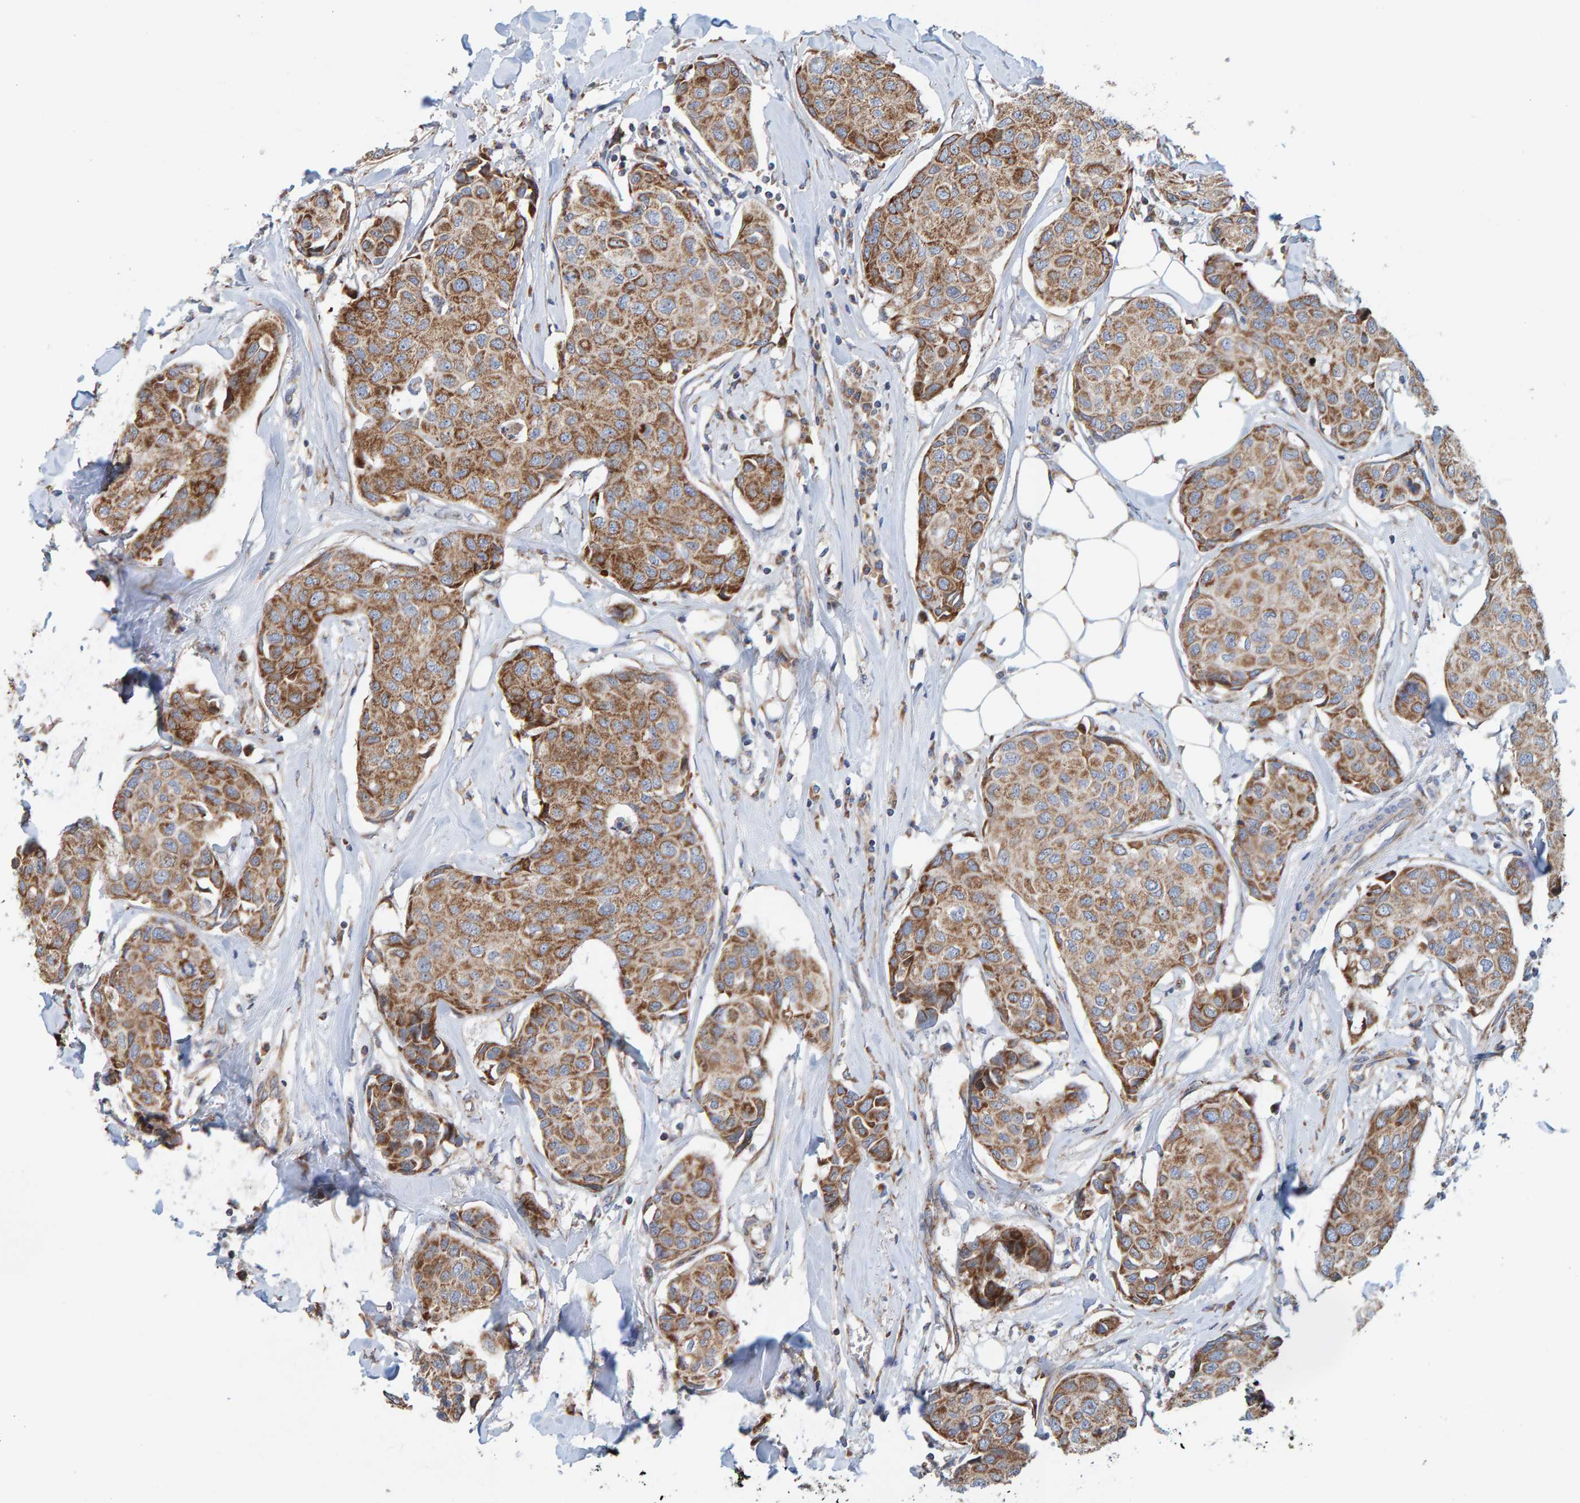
{"staining": {"intensity": "strong", "quantity": ">75%", "location": "cytoplasmic/membranous"}, "tissue": "breast cancer", "cell_type": "Tumor cells", "image_type": "cancer", "snomed": [{"axis": "morphology", "description": "Duct carcinoma"}, {"axis": "topography", "description": "Breast"}], "caption": "Human invasive ductal carcinoma (breast) stained for a protein (brown) exhibits strong cytoplasmic/membranous positive staining in approximately >75% of tumor cells.", "gene": "MRPL45", "patient": {"sex": "female", "age": 80}}